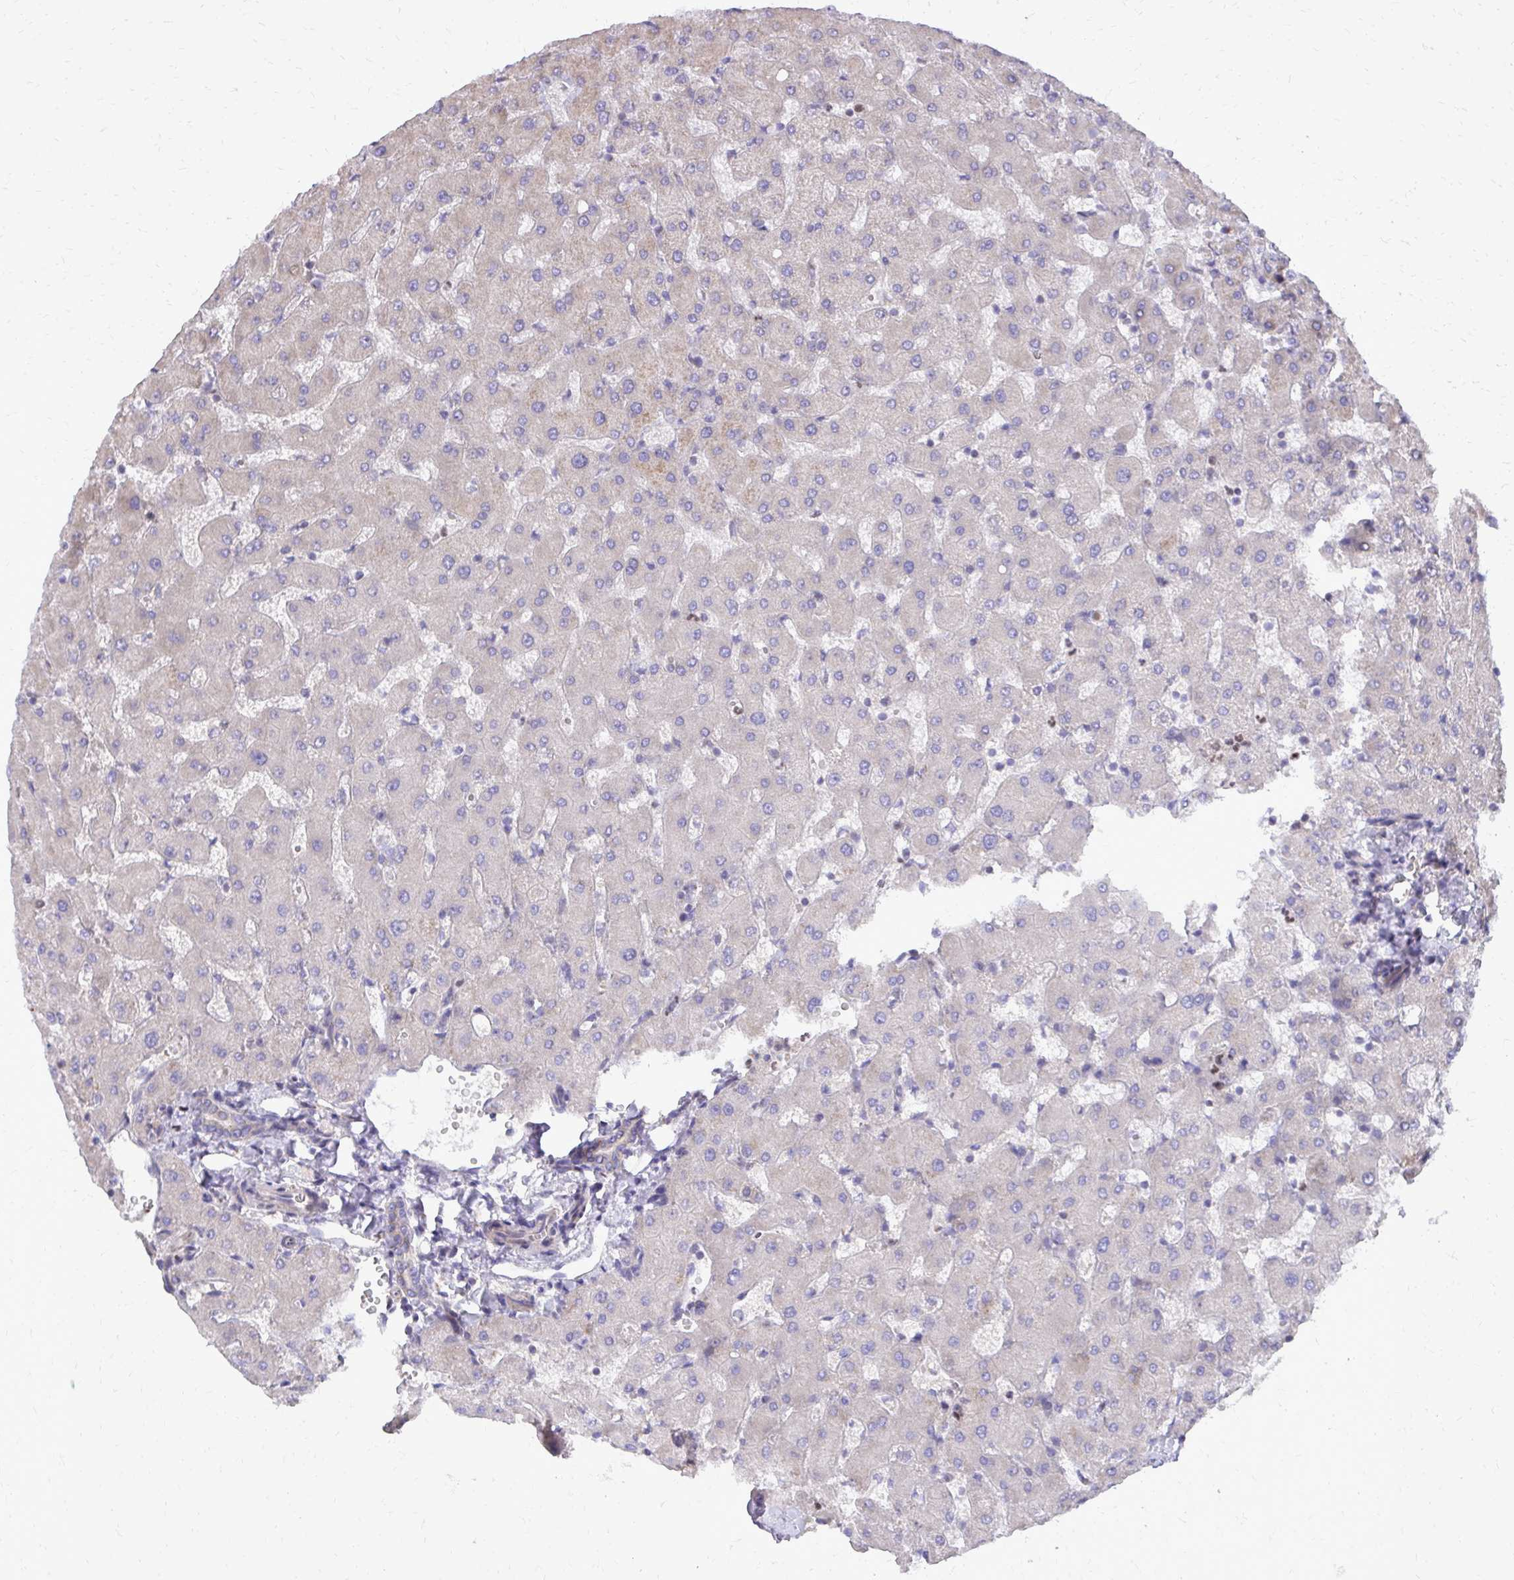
{"staining": {"intensity": "negative", "quantity": "none", "location": "none"}, "tissue": "liver", "cell_type": "Cholangiocytes", "image_type": "normal", "snomed": [{"axis": "morphology", "description": "Normal tissue, NOS"}, {"axis": "topography", "description": "Liver"}], "caption": "IHC of normal human liver reveals no positivity in cholangiocytes. The staining was performed using DAB to visualize the protein expression in brown, while the nuclei were stained in blue with hematoxylin (Magnification: 20x).", "gene": "ABCC3", "patient": {"sex": "female", "age": 63}}